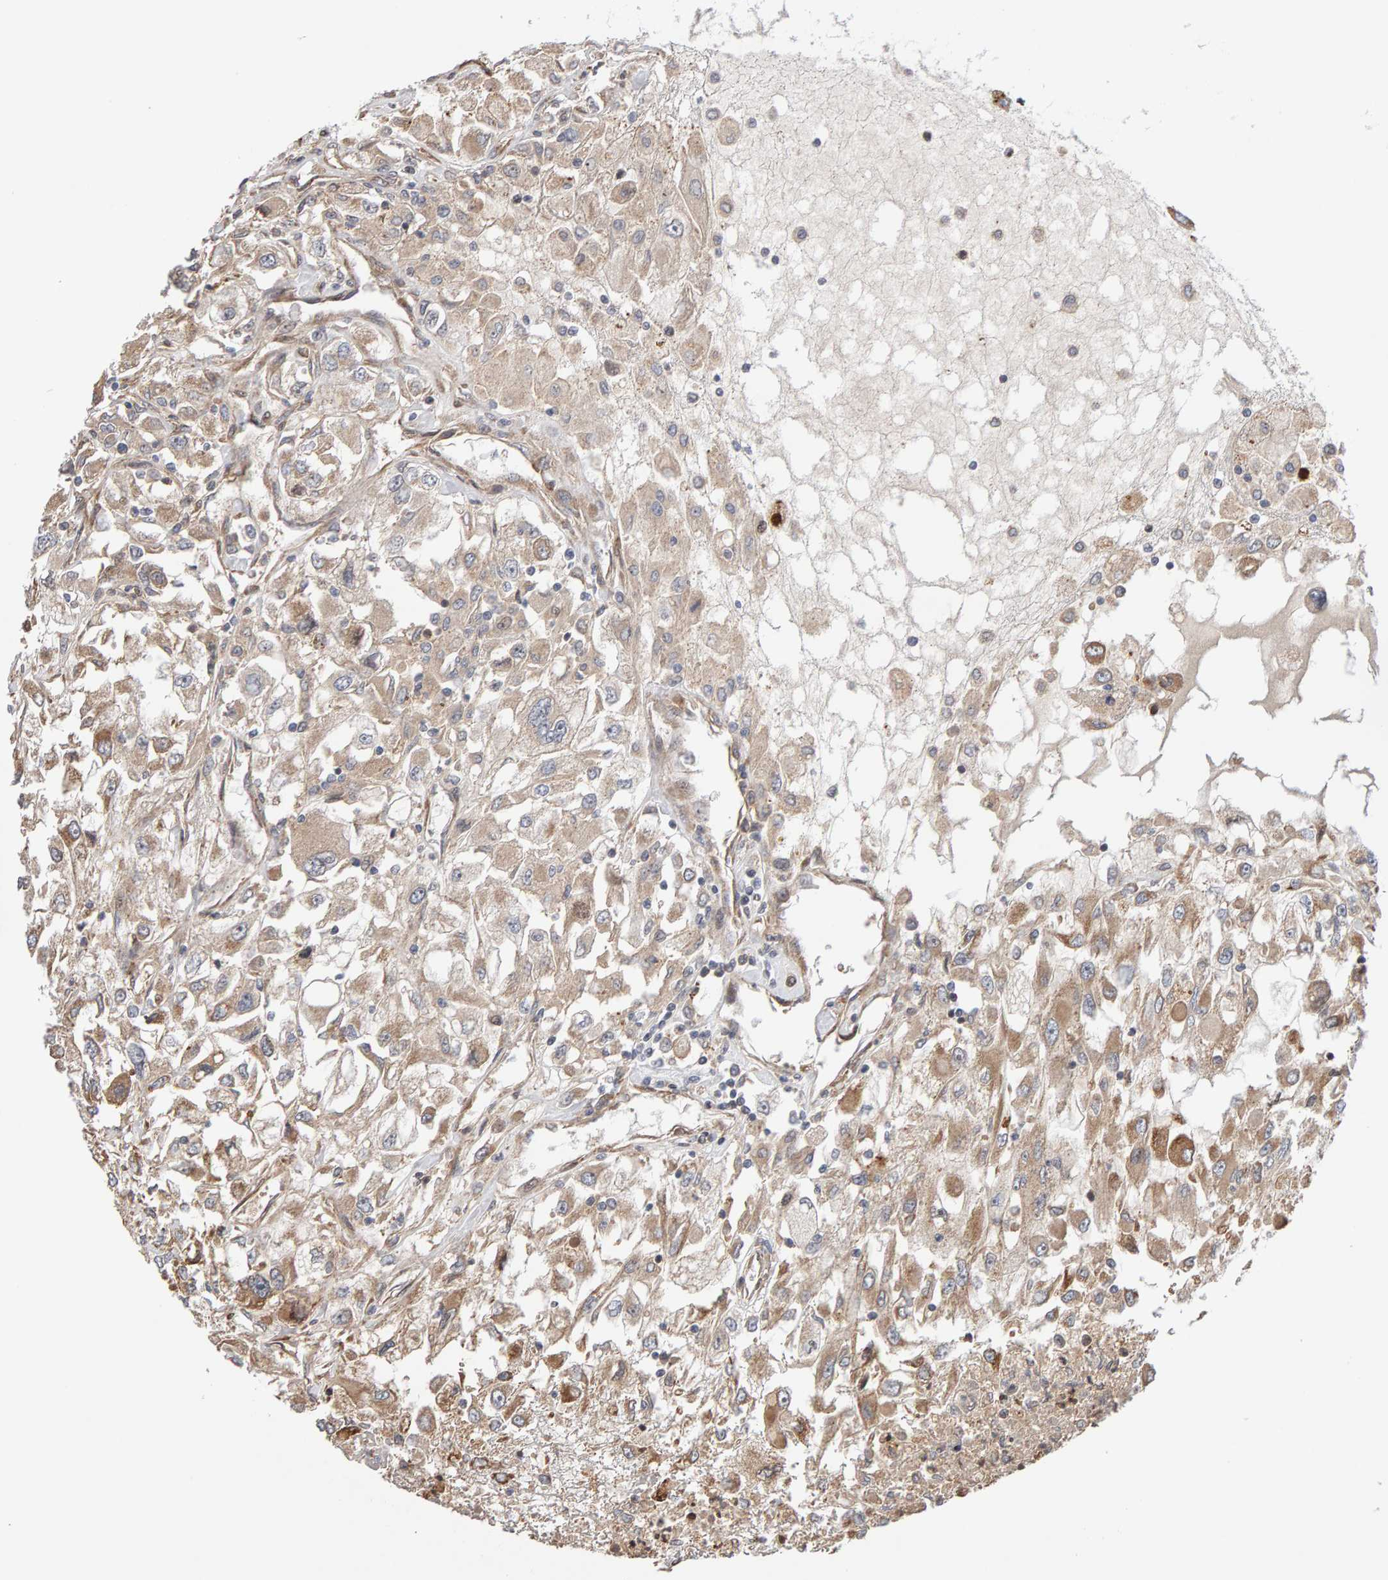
{"staining": {"intensity": "moderate", "quantity": "<25%", "location": "cytoplasmic/membranous"}, "tissue": "renal cancer", "cell_type": "Tumor cells", "image_type": "cancer", "snomed": [{"axis": "morphology", "description": "Adenocarcinoma, NOS"}, {"axis": "topography", "description": "Kidney"}], "caption": "IHC (DAB) staining of human renal cancer displays moderate cytoplasmic/membranous protein expression in about <25% of tumor cells.", "gene": "LZTS1", "patient": {"sex": "female", "age": 52}}